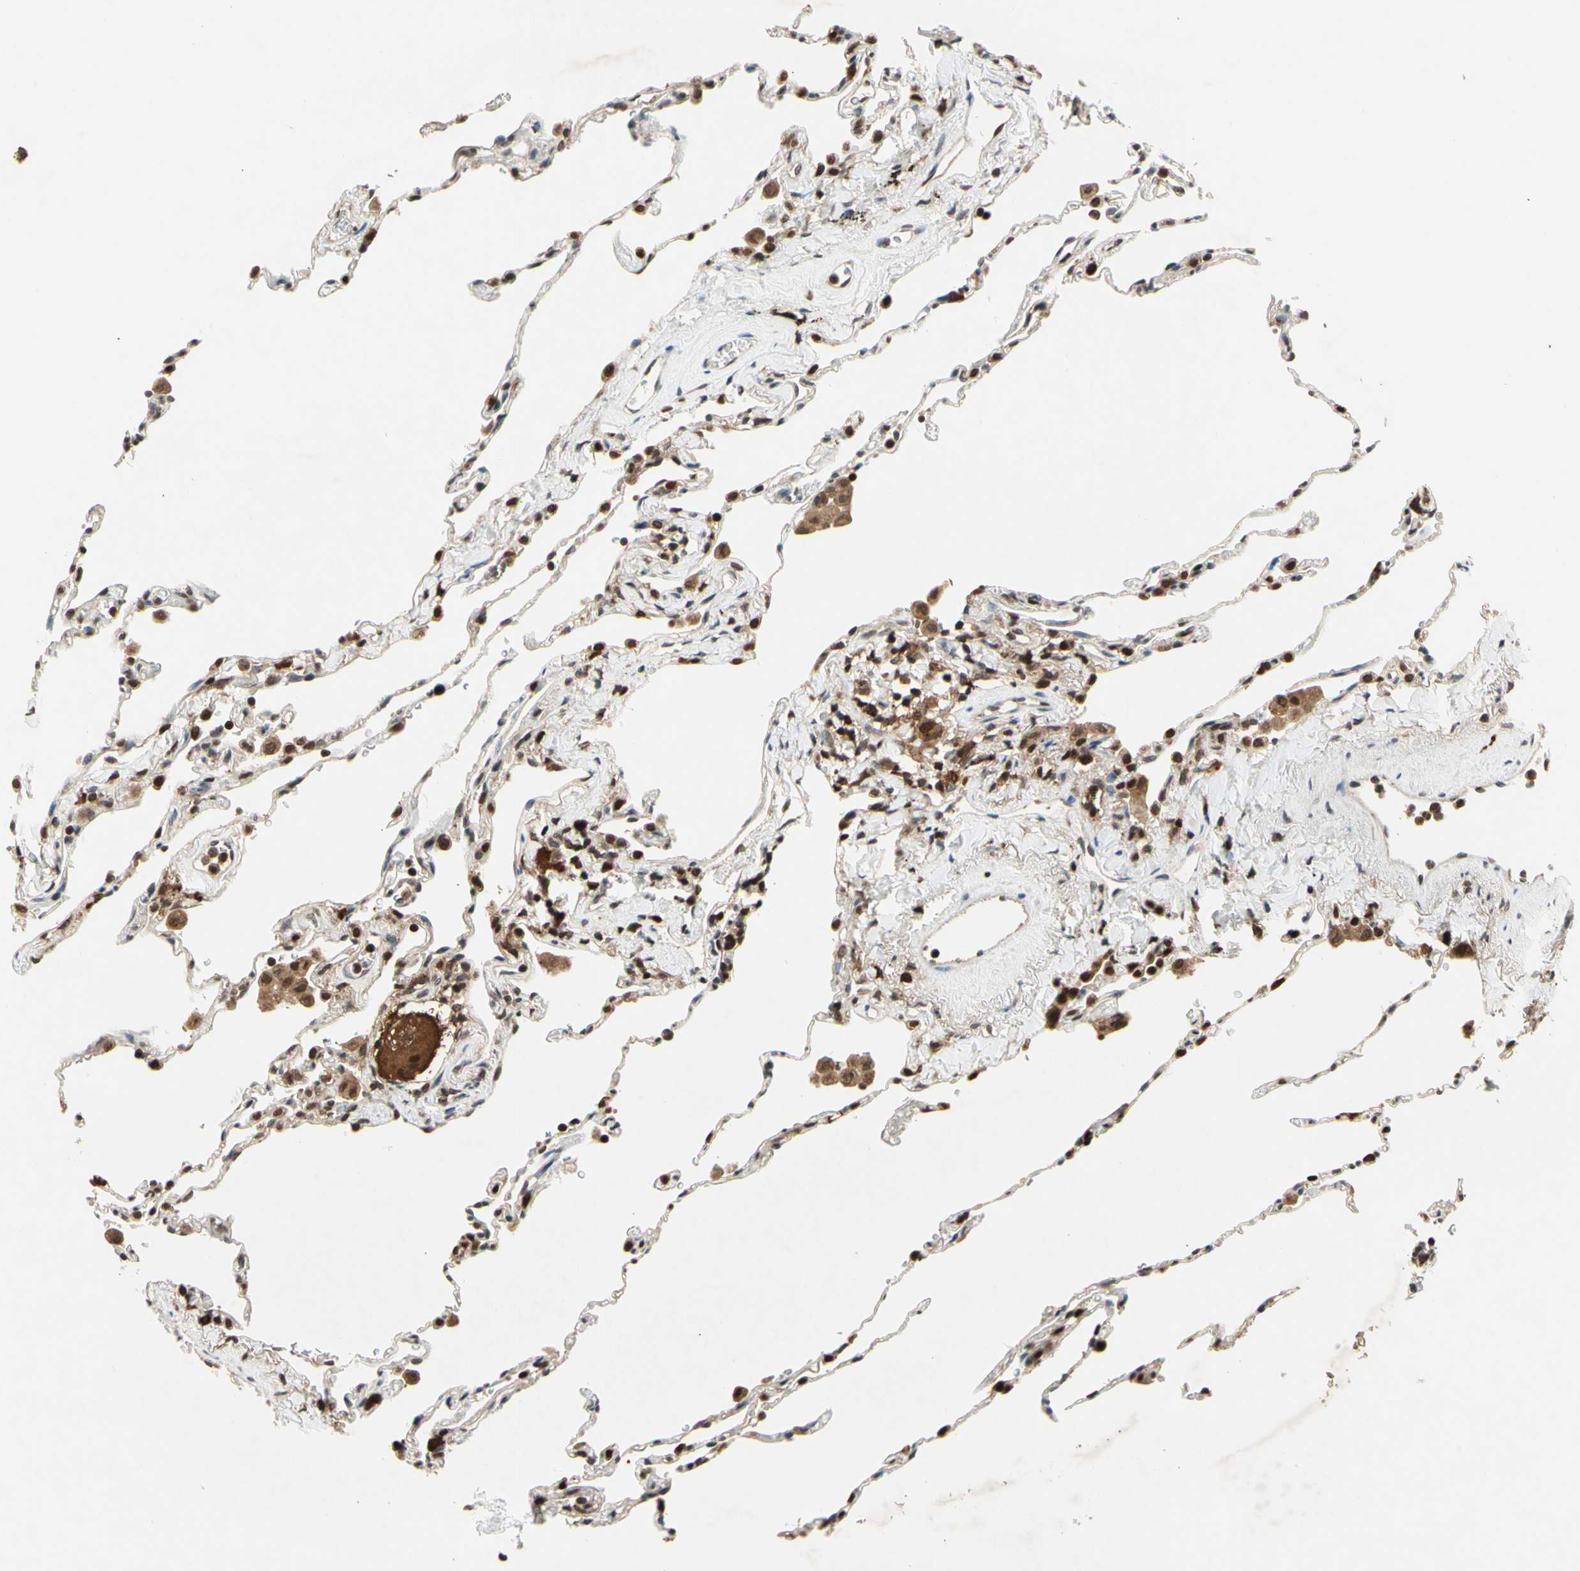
{"staining": {"intensity": "strong", "quantity": ">75%", "location": "nuclear"}, "tissue": "lung", "cell_type": "Alveolar cells", "image_type": "normal", "snomed": [{"axis": "morphology", "description": "Normal tissue, NOS"}, {"axis": "topography", "description": "Lung"}], "caption": "This histopathology image shows immunohistochemistry staining of normal human lung, with high strong nuclear staining in approximately >75% of alveolar cells.", "gene": "GSR", "patient": {"sex": "male", "age": 59}}